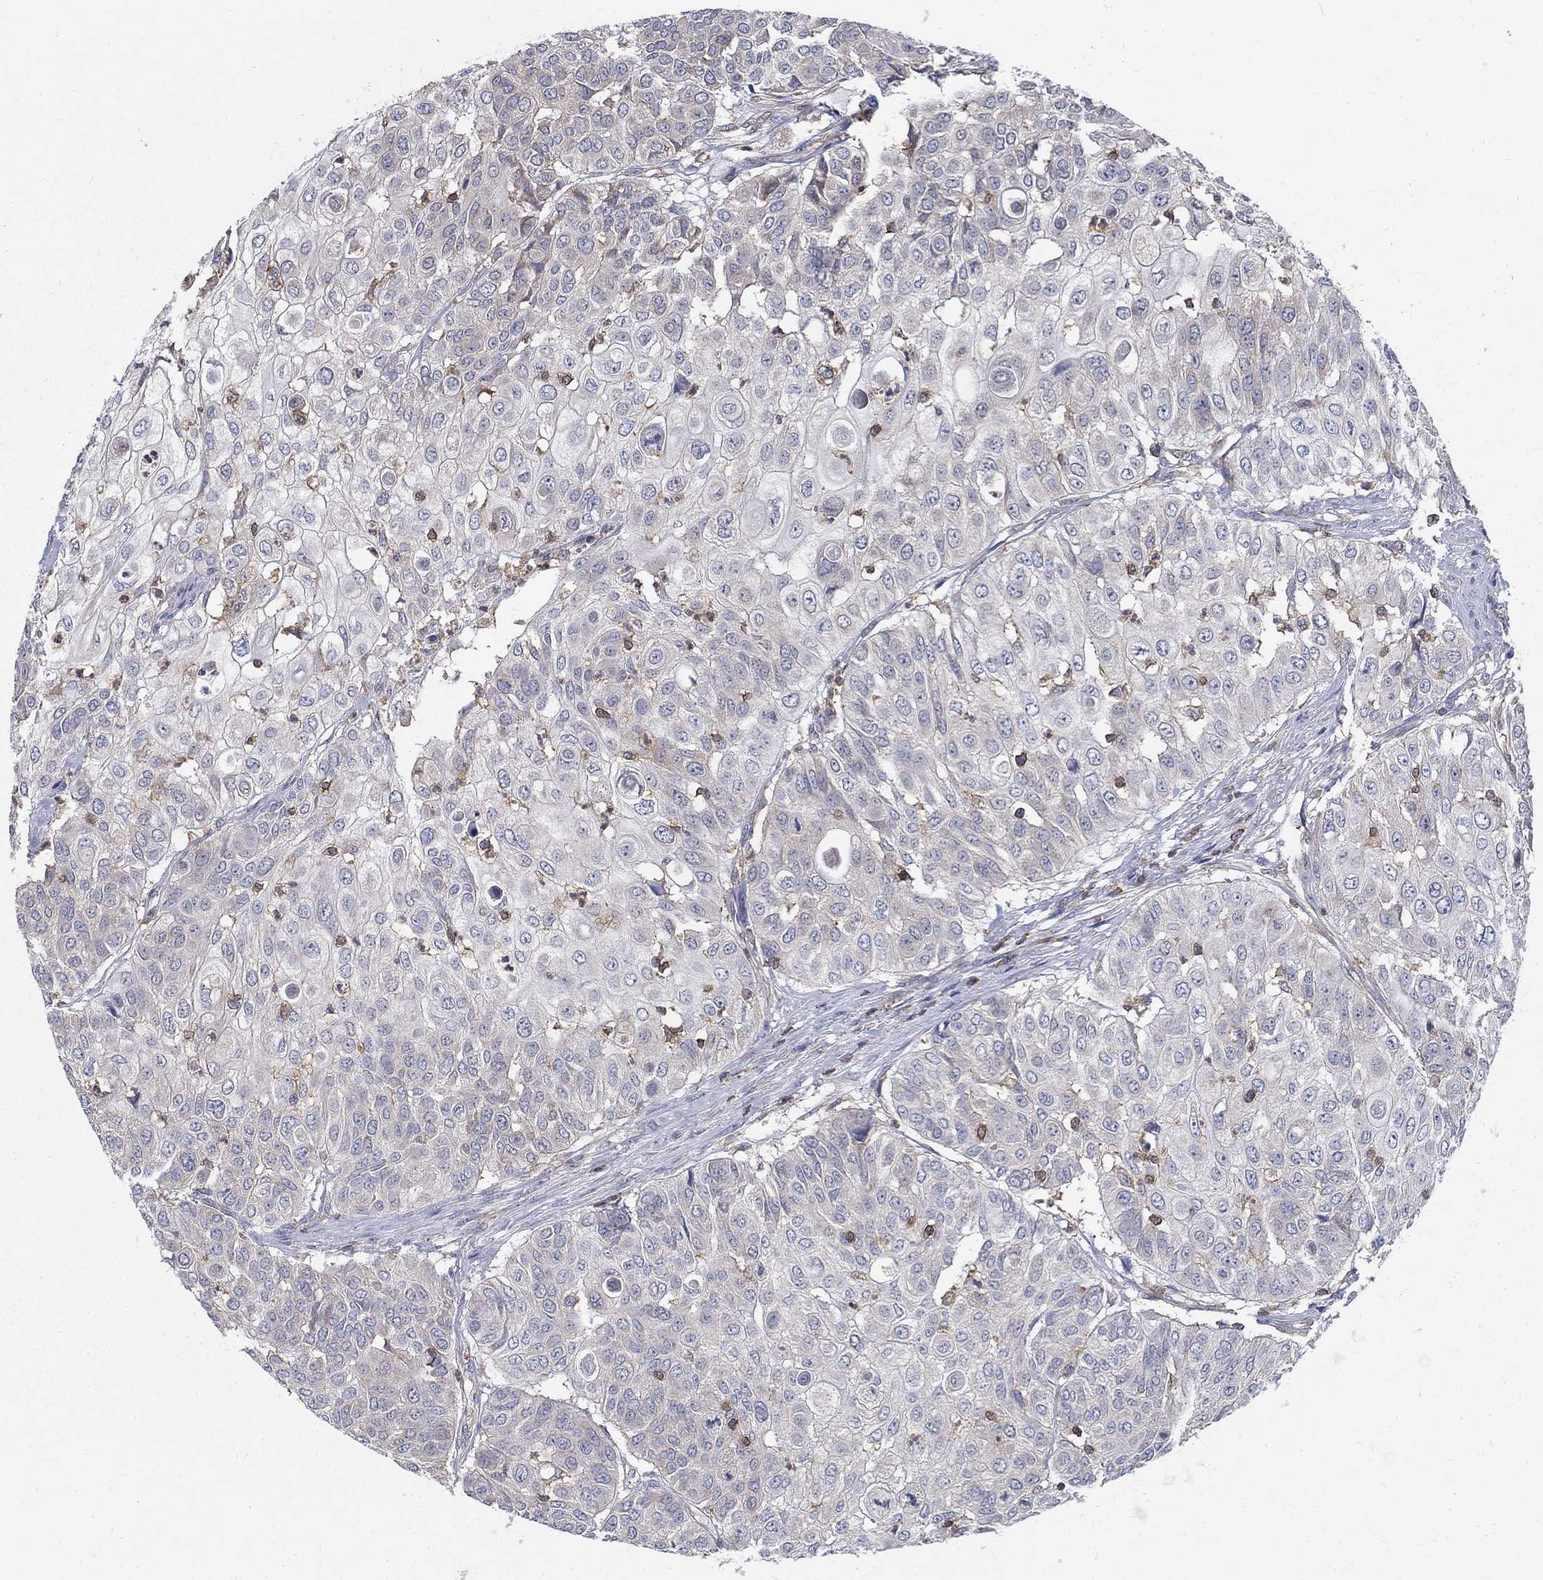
{"staining": {"intensity": "negative", "quantity": "none", "location": "none"}, "tissue": "urothelial cancer", "cell_type": "Tumor cells", "image_type": "cancer", "snomed": [{"axis": "morphology", "description": "Urothelial carcinoma, High grade"}, {"axis": "topography", "description": "Urinary bladder"}], "caption": "The histopathology image shows no staining of tumor cells in urothelial cancer.", "gene": "AGAP2", "patient": {"sex": "female", "age": 79}}